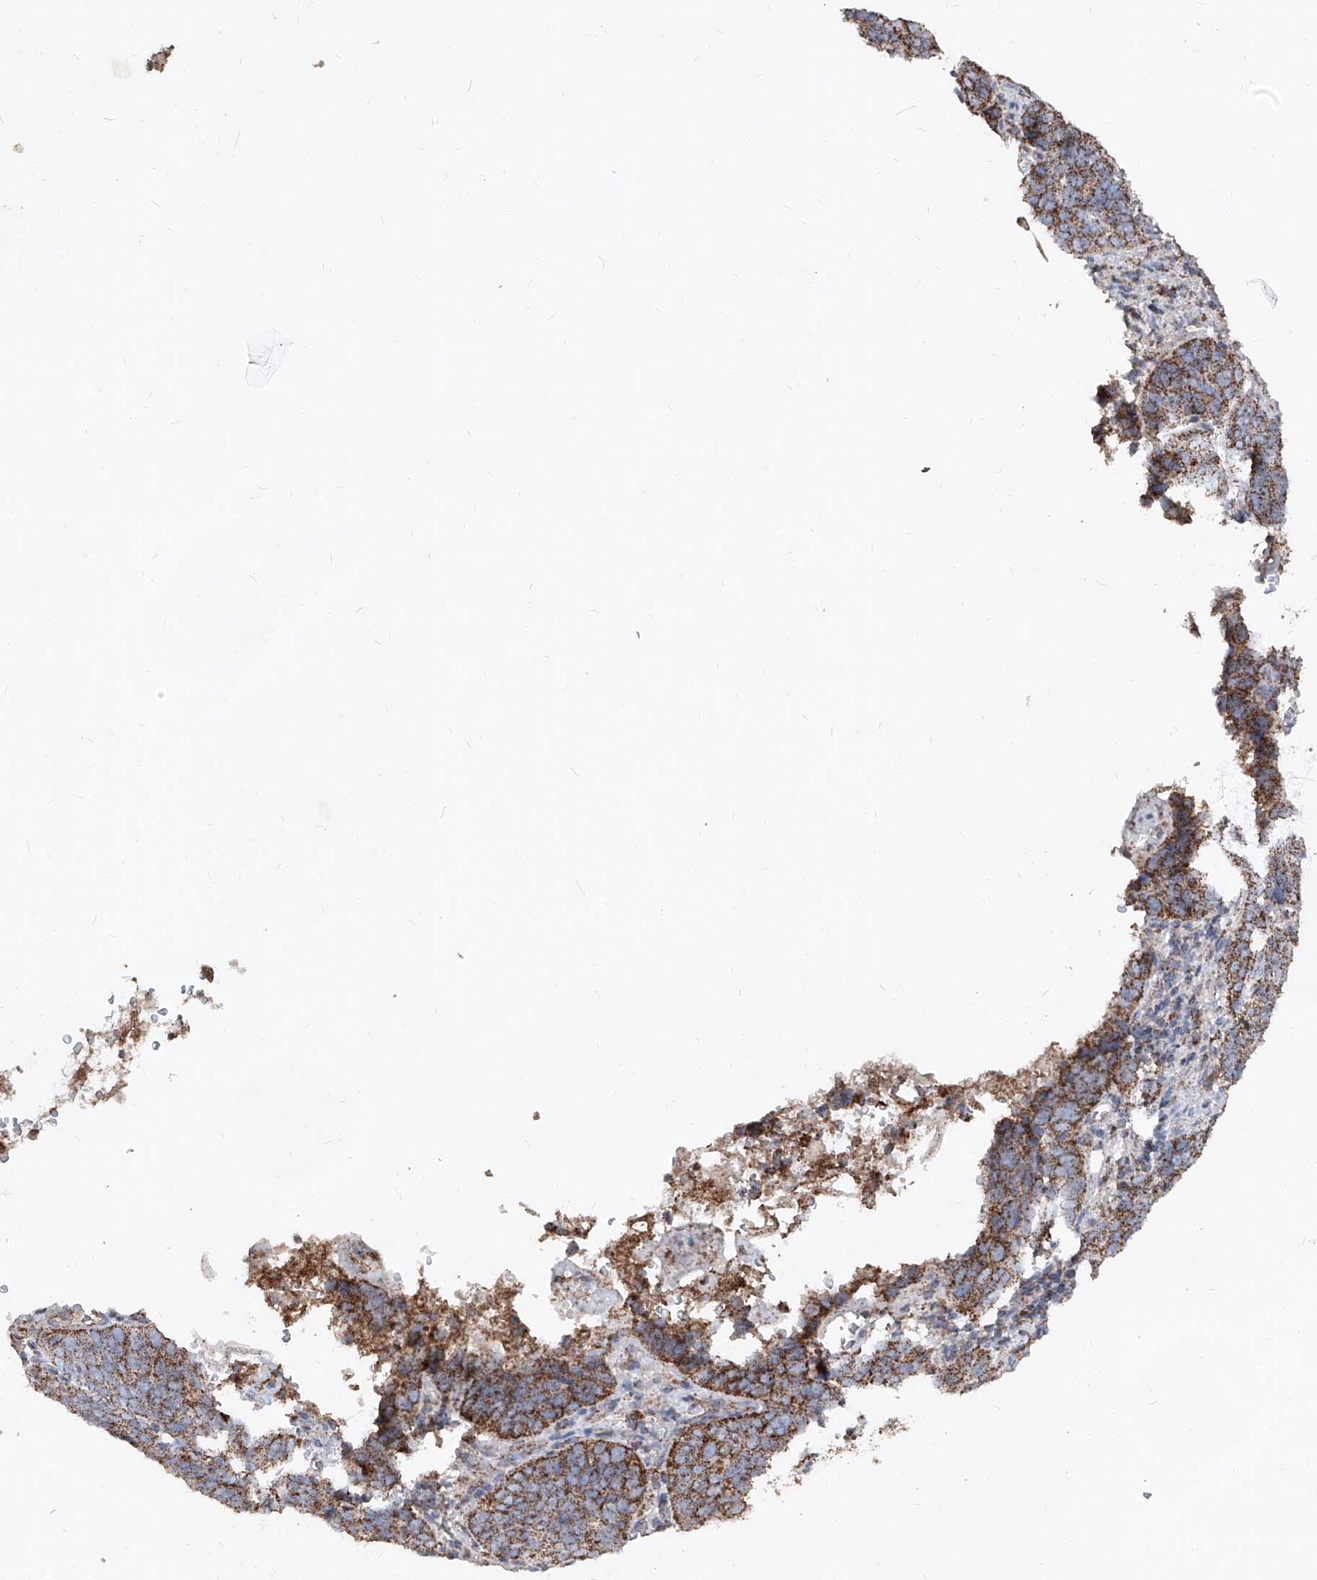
{"staining": {"intensity": "strong", "quantity": ">75%", "location": "cytoplasmic/membranous"}, "tissue": "cervical cancer", "cell_type": "Tumor cells", "image_type": "cancer", "snomed": [{"axis": "morphology", "description": "Squamous cell carcinoma, NOS"}, {"axis": "topography", "description": "Cervix"}], "caption": "This photomicrograph demonstrates immunohistochemistry (IHC) staining of cervical cancer (squamous cell carcinoma), with high strong cytoplasmic/membranous positivity in approximately >75% of tumor cells.", "gene": "ABCD3", "patient": {"sex": "female", "age": 60}}